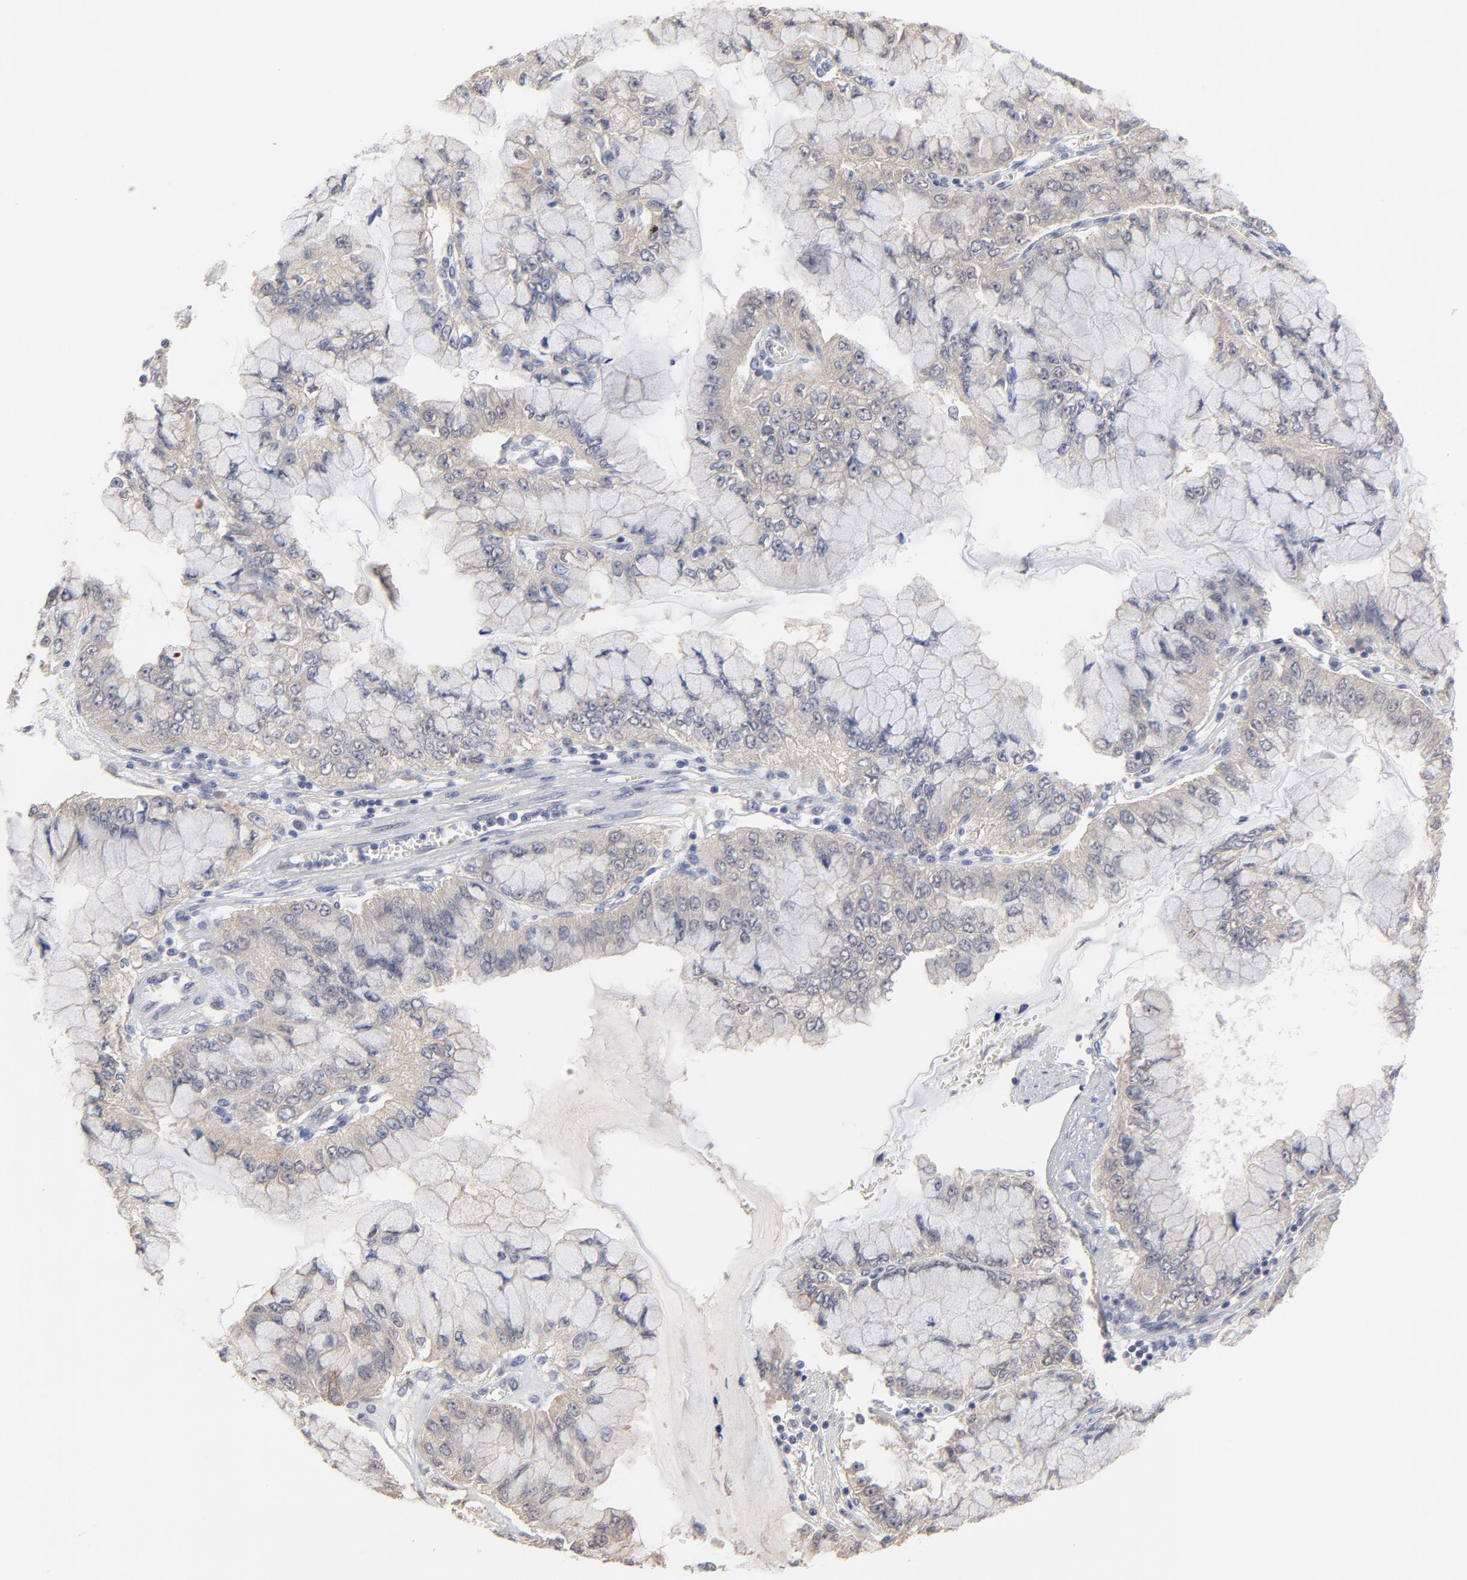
{"staining": {"intensity": "weak", "quantity": ">75%", "location": "cytoplasmic/membranous"}, "tissue": "liver cancer", "cell_type": "Tumor cells", "image_type": "cancer", "snomed": [{"axis": "morphology", "description": "Cholangiocarcinoma"}, {"axis": "topography", "description": "Liver"}], "caption": "IHC staining of cholangiocarcinoma (liver), which displays low levels of weak cytoplasmic/membranous staining in about >75% of tumor cells indicating weak cytoplasmic/membranous protein expression. The staining was performed using DAB (3,3'-diaminobenzidine) (brown) for protein detection and nuclei were counterstained in hematoxylin (blue).", "gene": "FAM199X", "patient": {"sex": "female", "age": 79}}